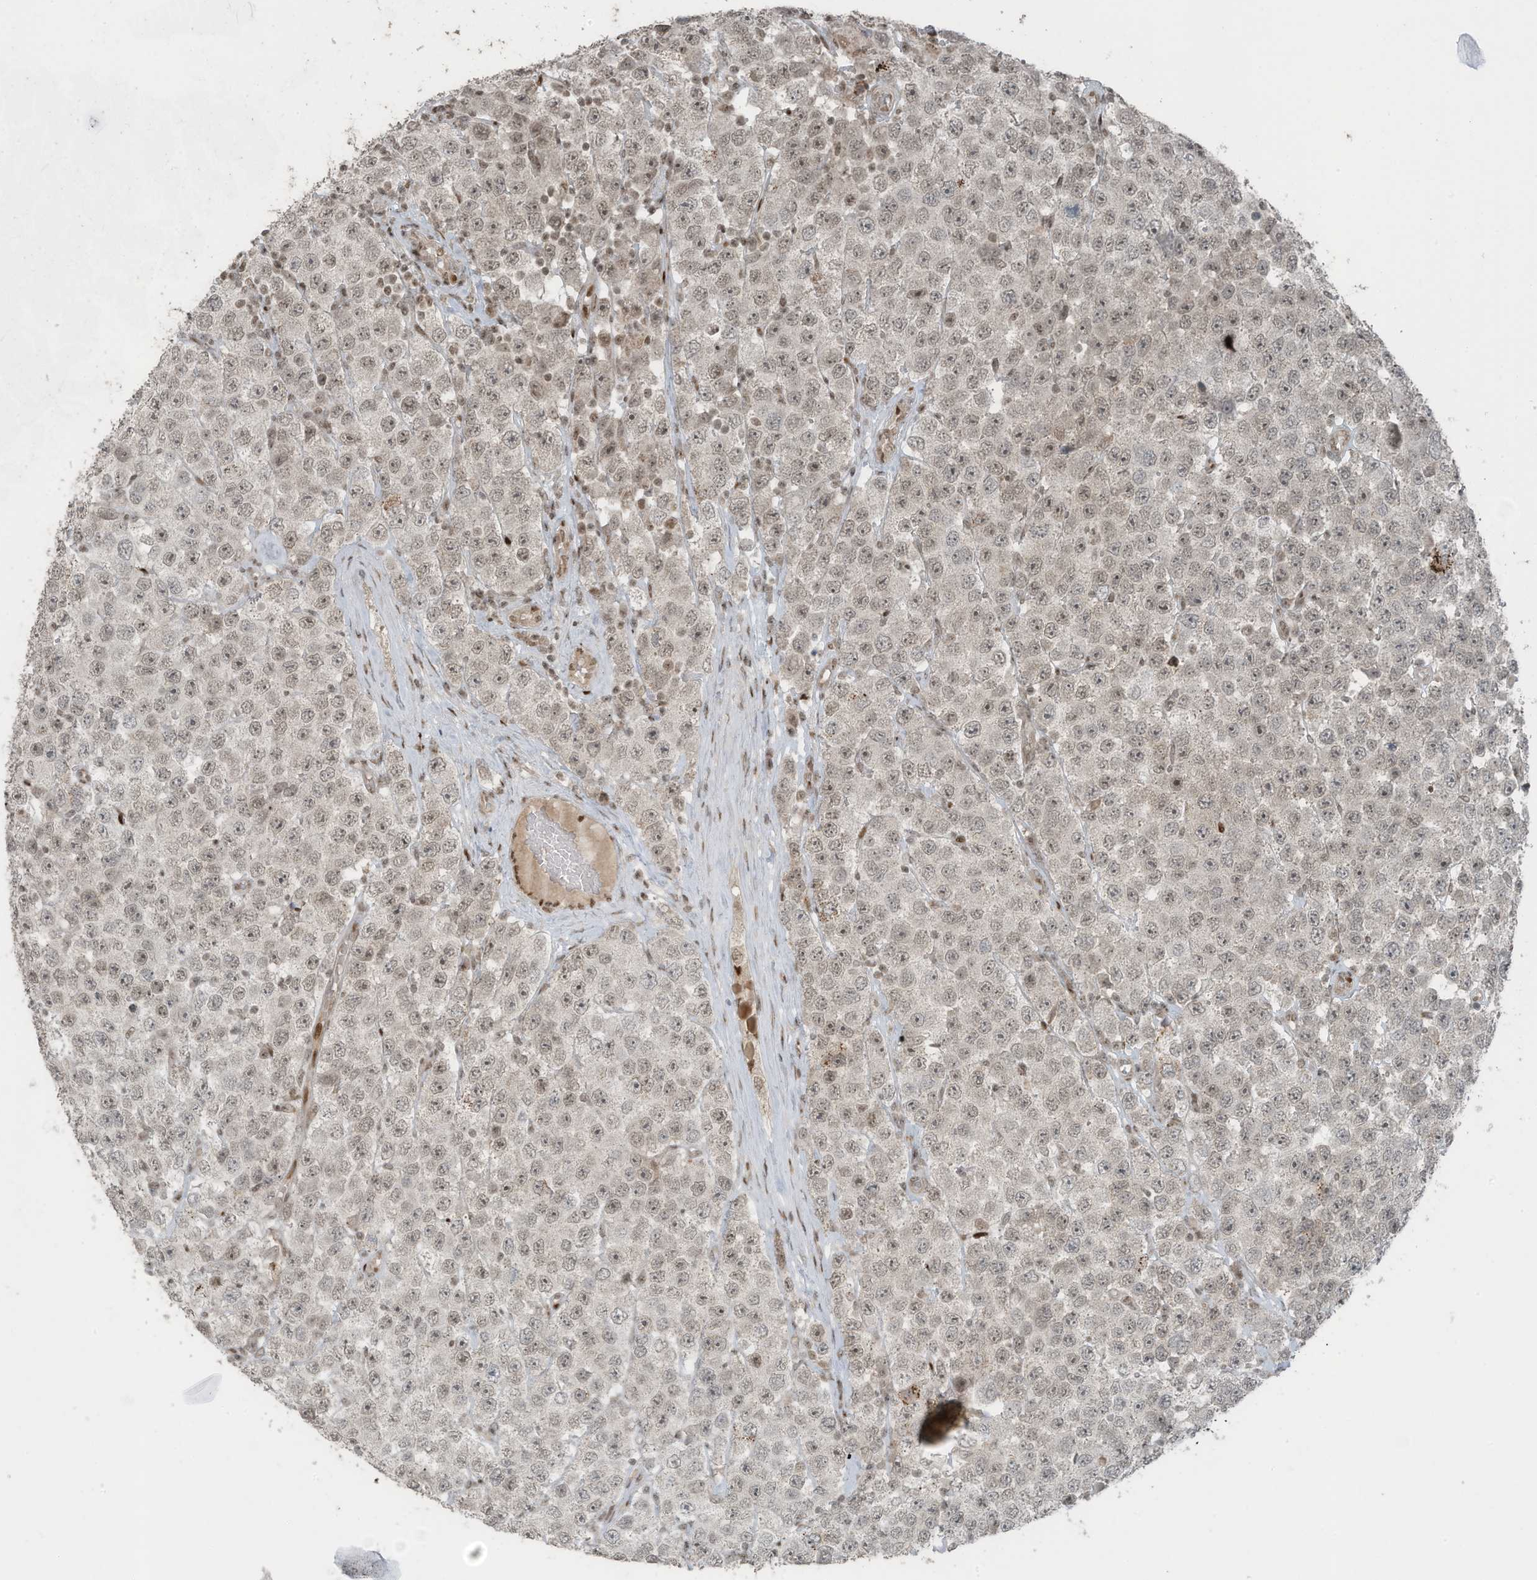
{"staining": {"intensity": "weak", "quantity": "<25%", "location": "nuclear"}, "tissue": "testis cancer", "cell_type": "Tumor cells", "image_type": "cancer", "snomed": [{"axis": "morphology", "description": "Seminoma, NOS"}, {"axis": "topography", "description": "Testis"}], "caption": "Protein analysis of testis cancer shows no significant expression in tumor cells. Nuclei are stained in blue.", "gene": "PCNP", "patient": {"sex": "male", "age": 28}}